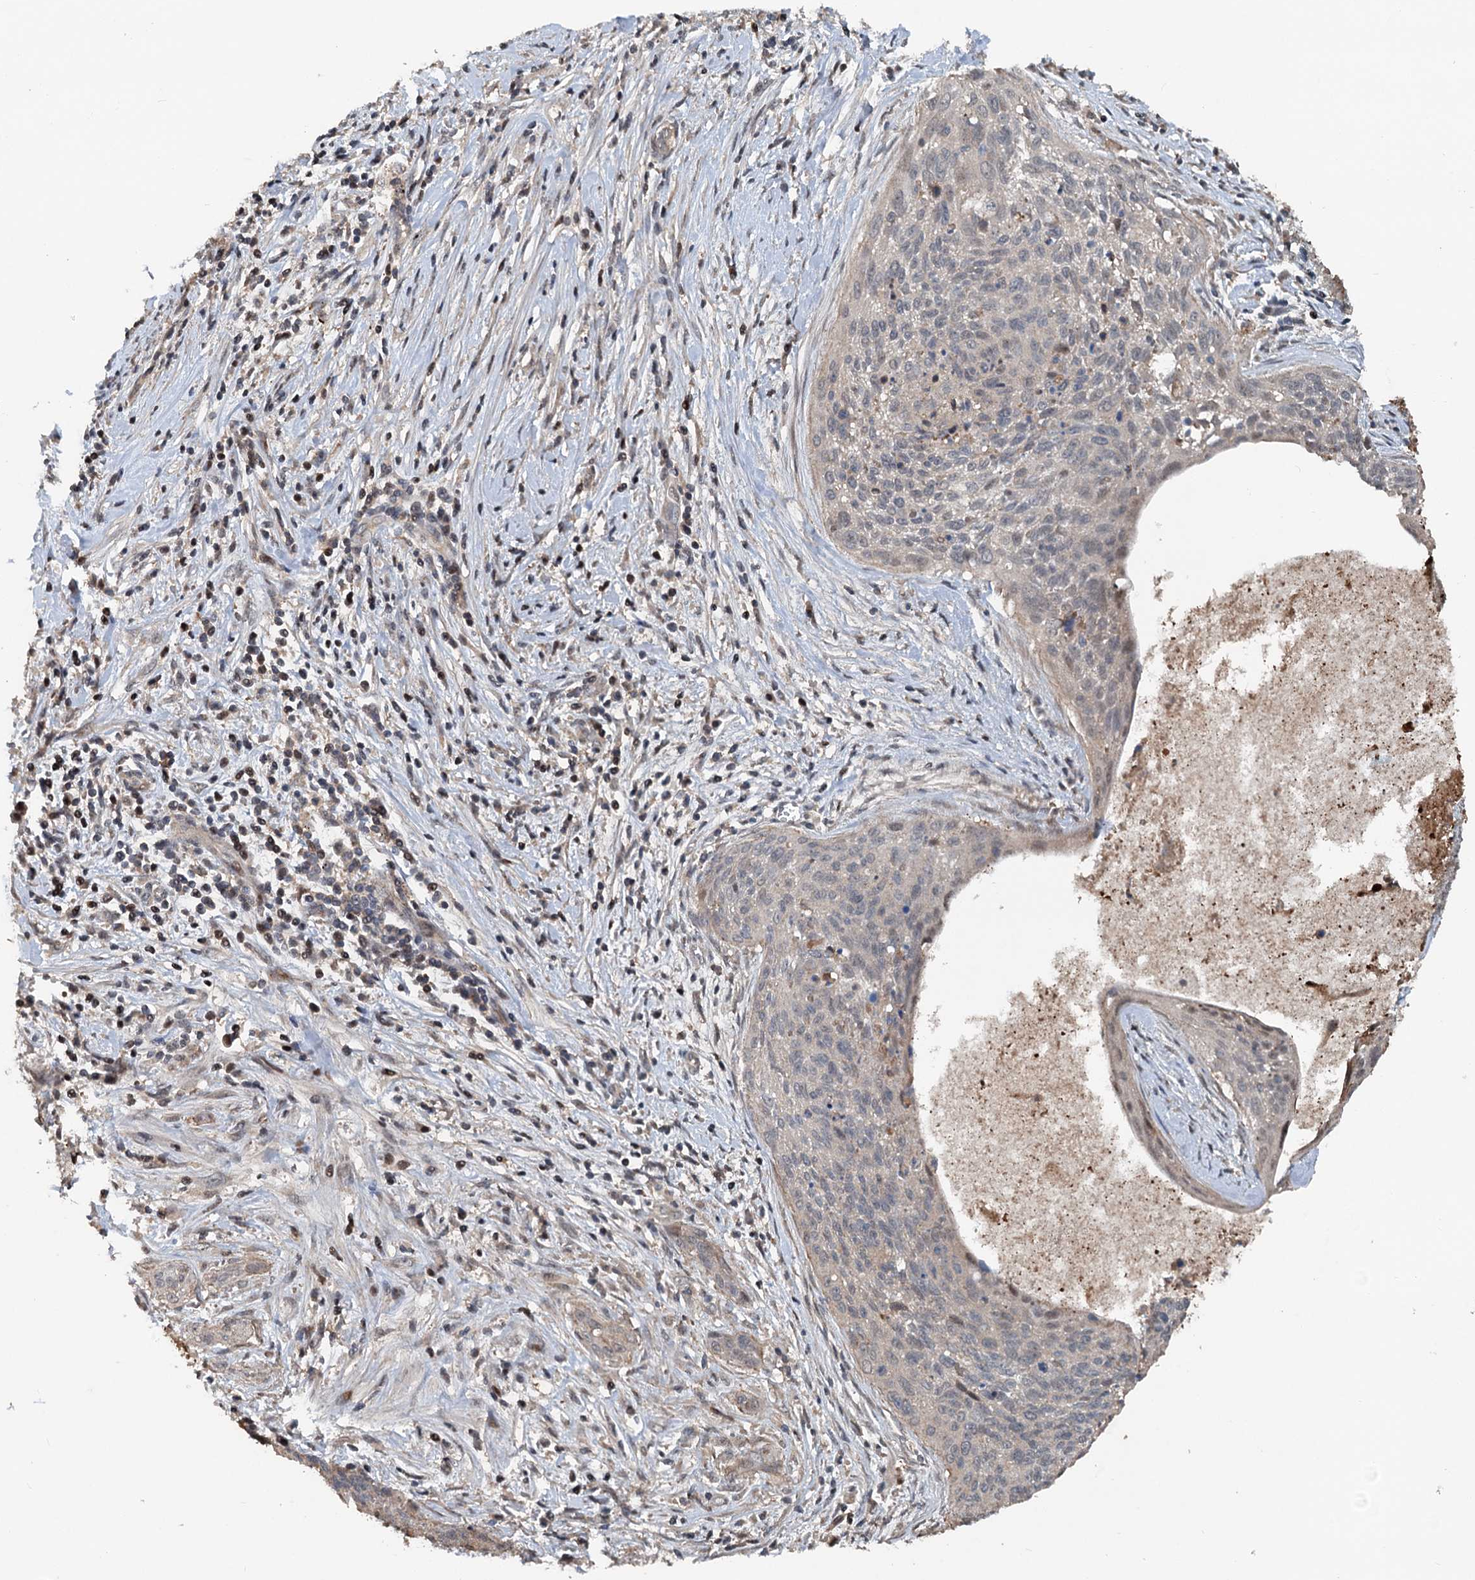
{"staining": {"intensity": "negative", "quantity": "none", "location": "none"}, "tissue": "cervical cancer", "cell_type": "Tumor cells", "image_type": "cancer", "snomed": [{"axis": "morphology", "description": "Squamous cell carcinoma, NOS"}, {"axis": "topography", "description": "Cervix"}], "caption": "There is no significant positivity in tumor cells of cervical cancer. The staining is performed using DAB brown chromogen with nuclei counter-stained in using hematoxylin.", "gene": "TEDC1", "patient": {"sex": "female", "age": 55}}